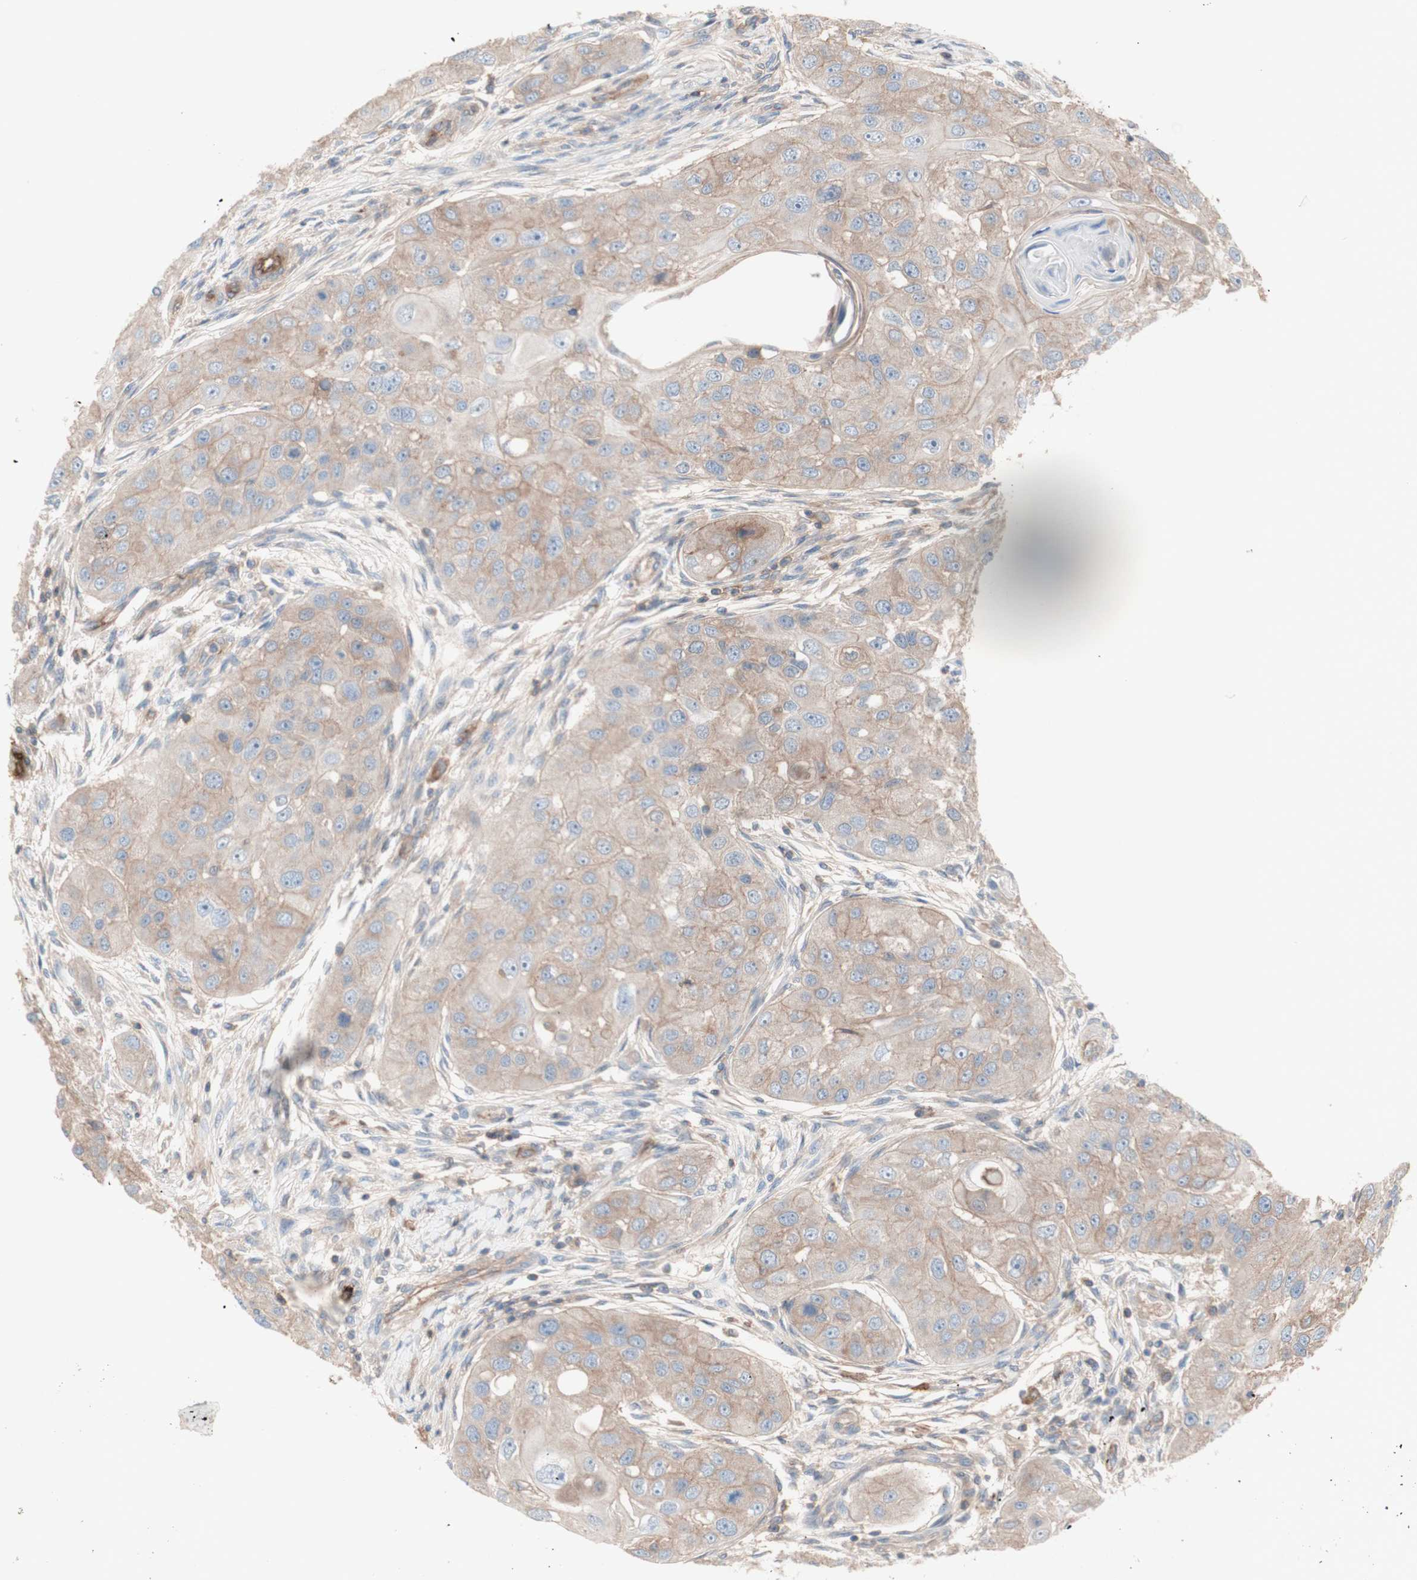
{"staining": {"intensity": "weak", "quantity": ">75%", "location": "cytoplasmic/membranous"}, "tissue": "head and neck cancer", "cell_type": "Tumor cells", "image_type": "cancer", "snomed": [{"axis": "morphology", "description": "Normal tissue, NOS"}, {"axis": "morphology", "description": "Squamous cell carcinoma, NOS"}, {"axis": "topography", "description": "Skeletal muscle"}, {"axis": "topography", "description": "Head-Neck"}], "caption": "Protein analysis of head and neck cancer tissue displays weak cytoplasmic/membranous staining in approximately >75% of tumor cells.", "gene": "CD46", "patient": {"sex": "male", "age": 51}}